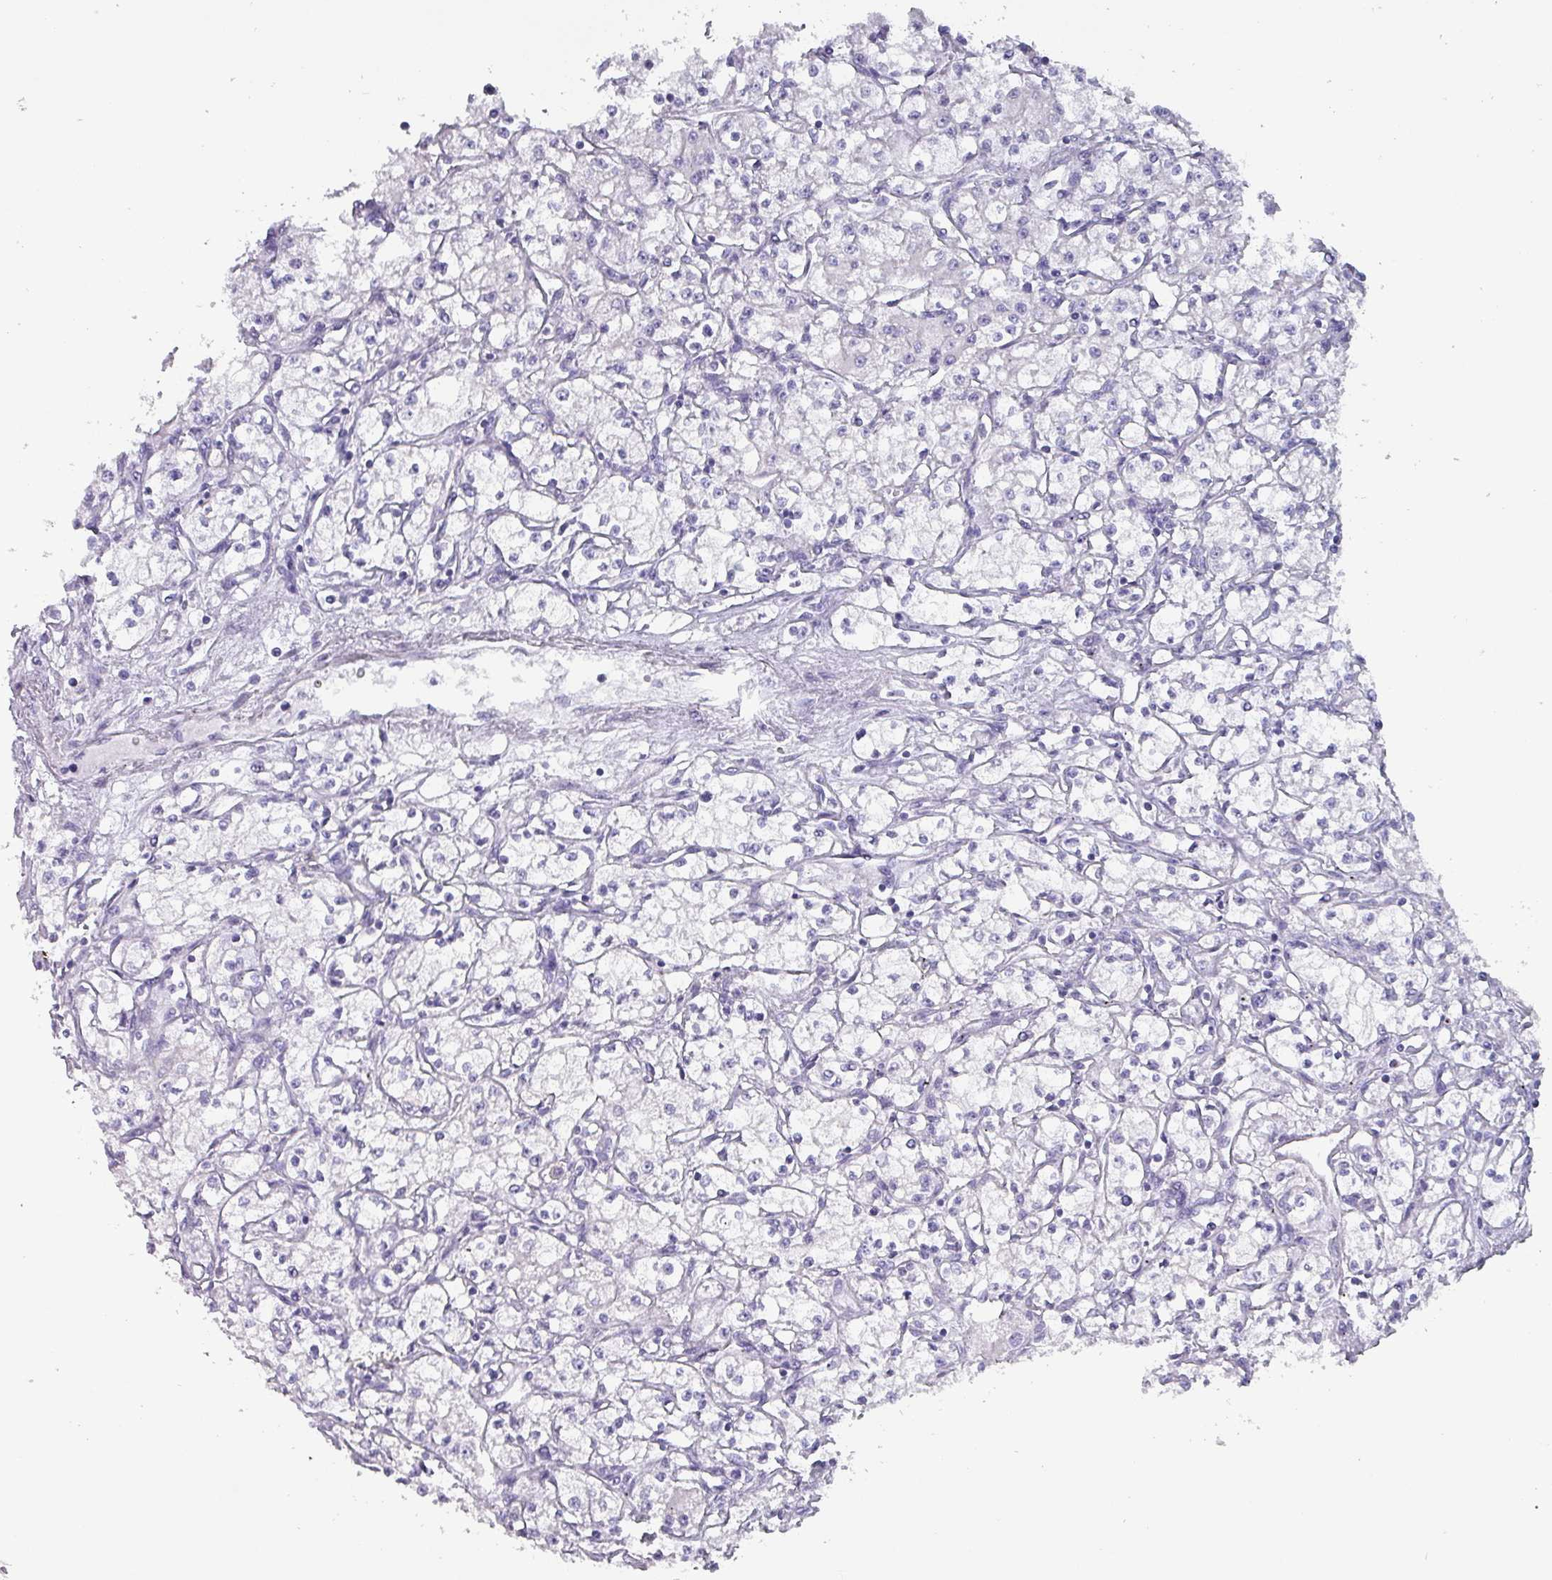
{"staining": {"intensity": "negative", "quantity": "none", "location": "none"}, "tissue": "renal cancer", "cell_type": "Tumor cells", "image_type": "cancer", "snomed": [{"axis": "morphology", "description": "Adenocarcinoma, NOS"}, {"axis": "topography", "description": "Kidney"}], "caption": "This is an immunohistochemistry histopathology image of human renal cancer (adenocarcinoma). There is no expression in tumor cells.", "gene": "INS-IGF2", "patient": {"sex": "male", "age": 59}}